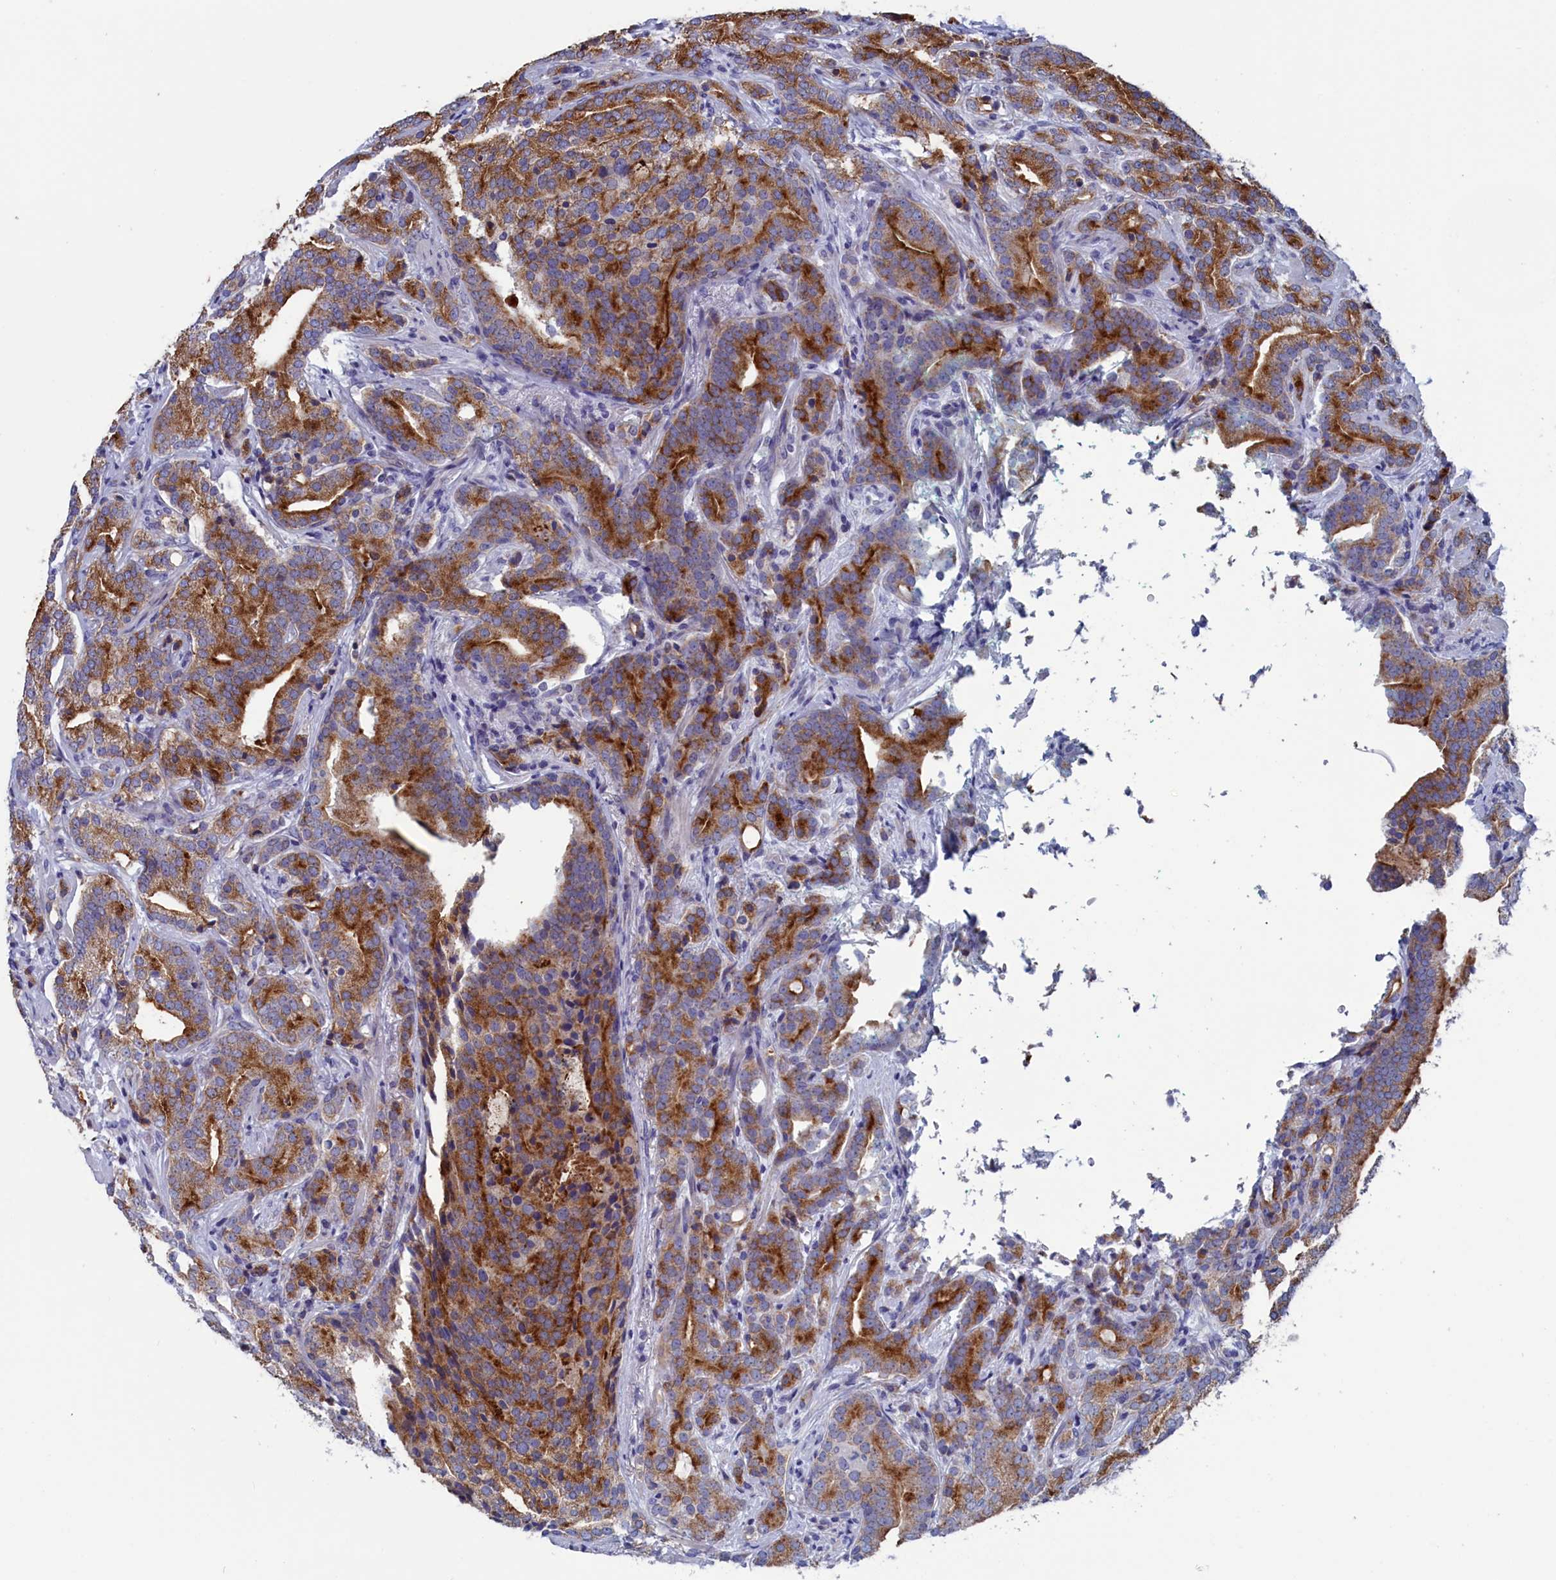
{"staining": {"intensity": "strong", "quantity": ">75%", "location": "cytoplasmic/membranous"}, "tissue": "prostate cancer", "cell_type": "Tumor cells", "image_type": "cancer", "snomed": [{"axis": "morphology", "description": "Adenocarcinoma, High grade"}, {"axis": "topography", "description": "Prostate"}], "caption": "High-magnification brightfield microscopy of prostate high-grade adenocarcinoma stained with DAB (3,3'-diaminobenzidine) (brown) and counterstained with hematoxylin (blue). tumor cells exhibit strong cytoplasmic/membranous staining is seen in about>75% of cells.", "gene": "NIBAN3", "patient": {"sex": "male", "age": 57}}